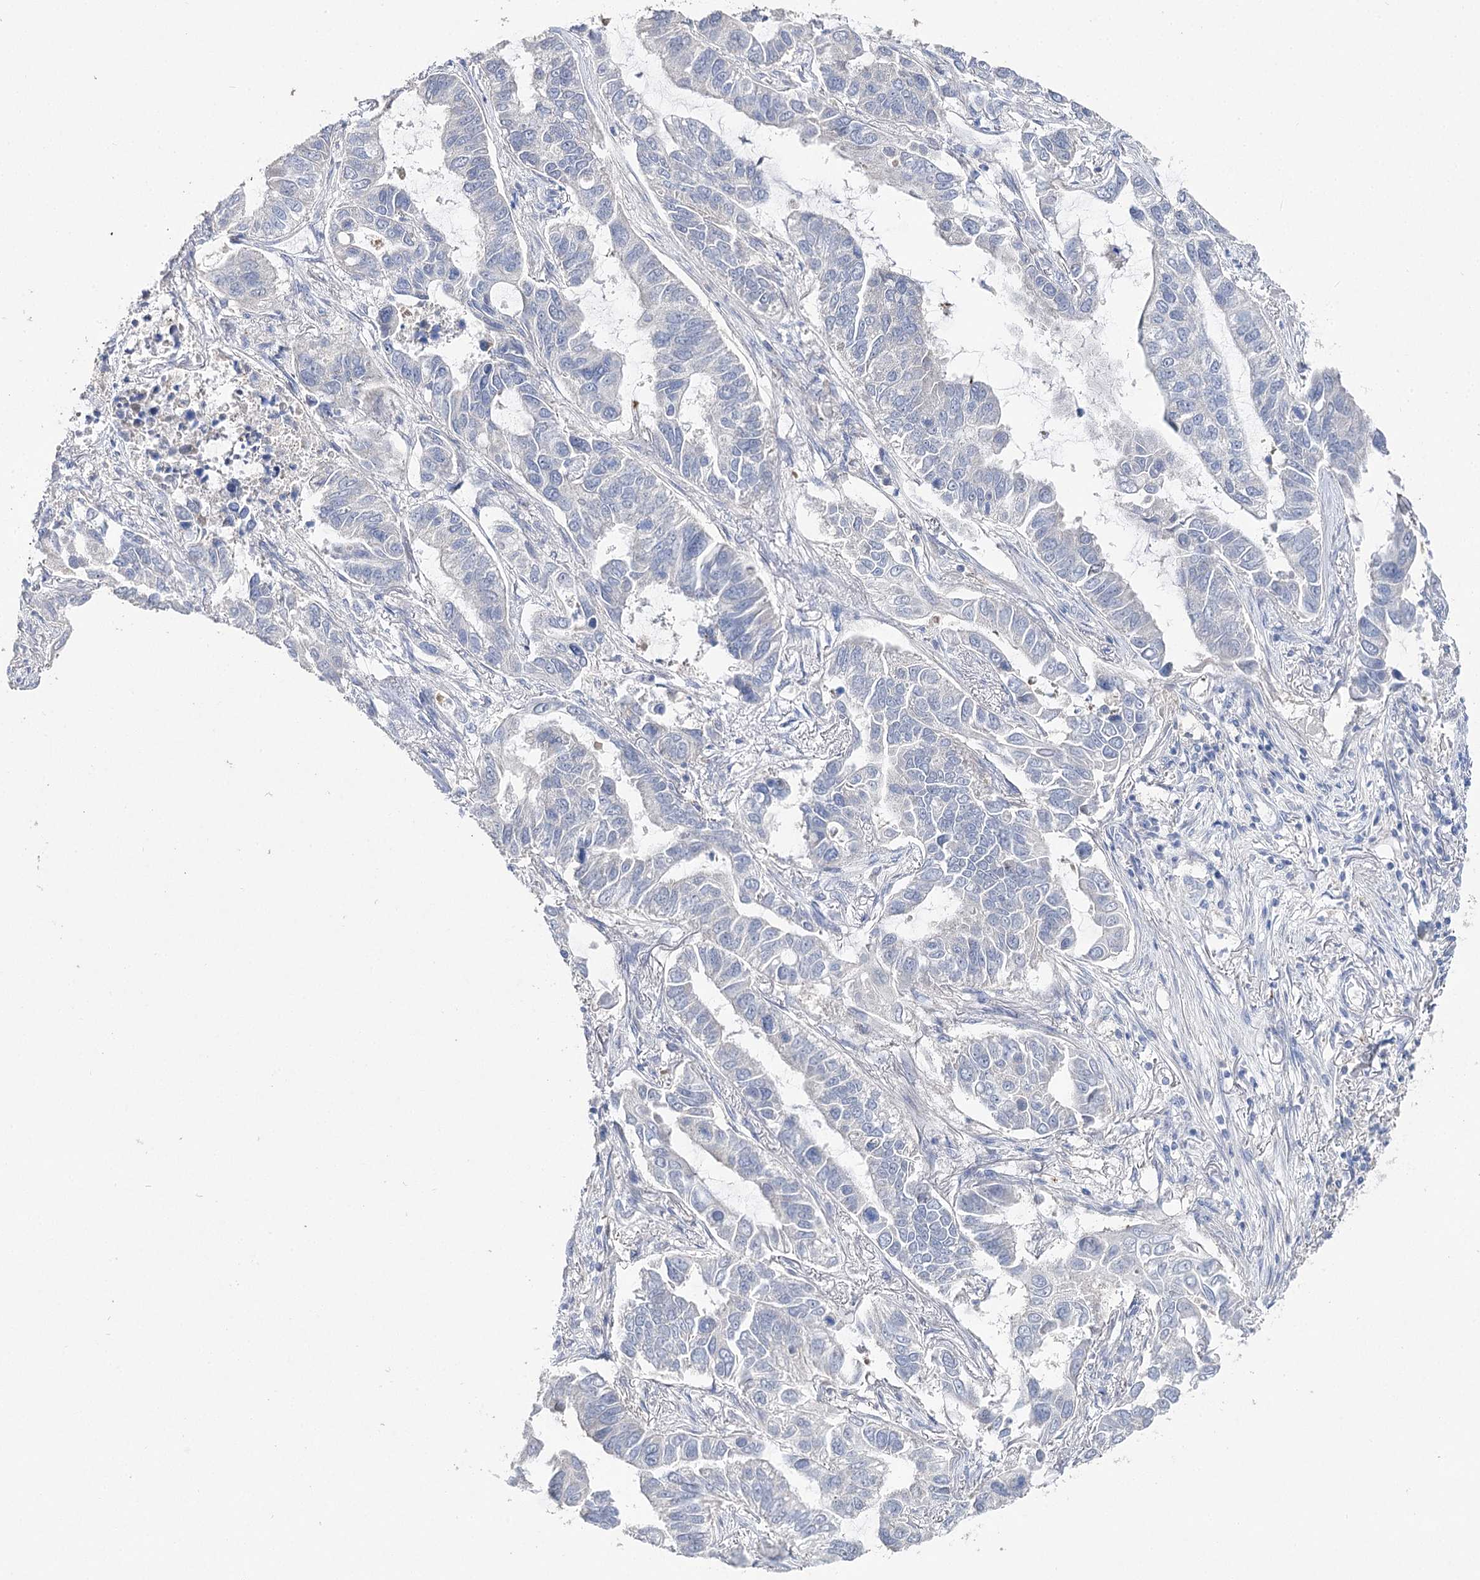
{"staining": {"intensity": "negative", "quantity": "none", "location": "none"}, "tissue": "lung cancer", "cell_type": "Tumor cells", "image_type": "cancer", "snomed": [{"axis": "morphology", "description": "Adenocarcinoma, NOS"}, {"axis": "topography", "description": "Lung"}], "caption": "This is an immunohistochemistry (IHC) photomicrograph of lung cancer (adenocarcinoma). There is no staining in tumor cells.", "gene": "NRAP", "patient": {"sex": "male", "age": 64}}